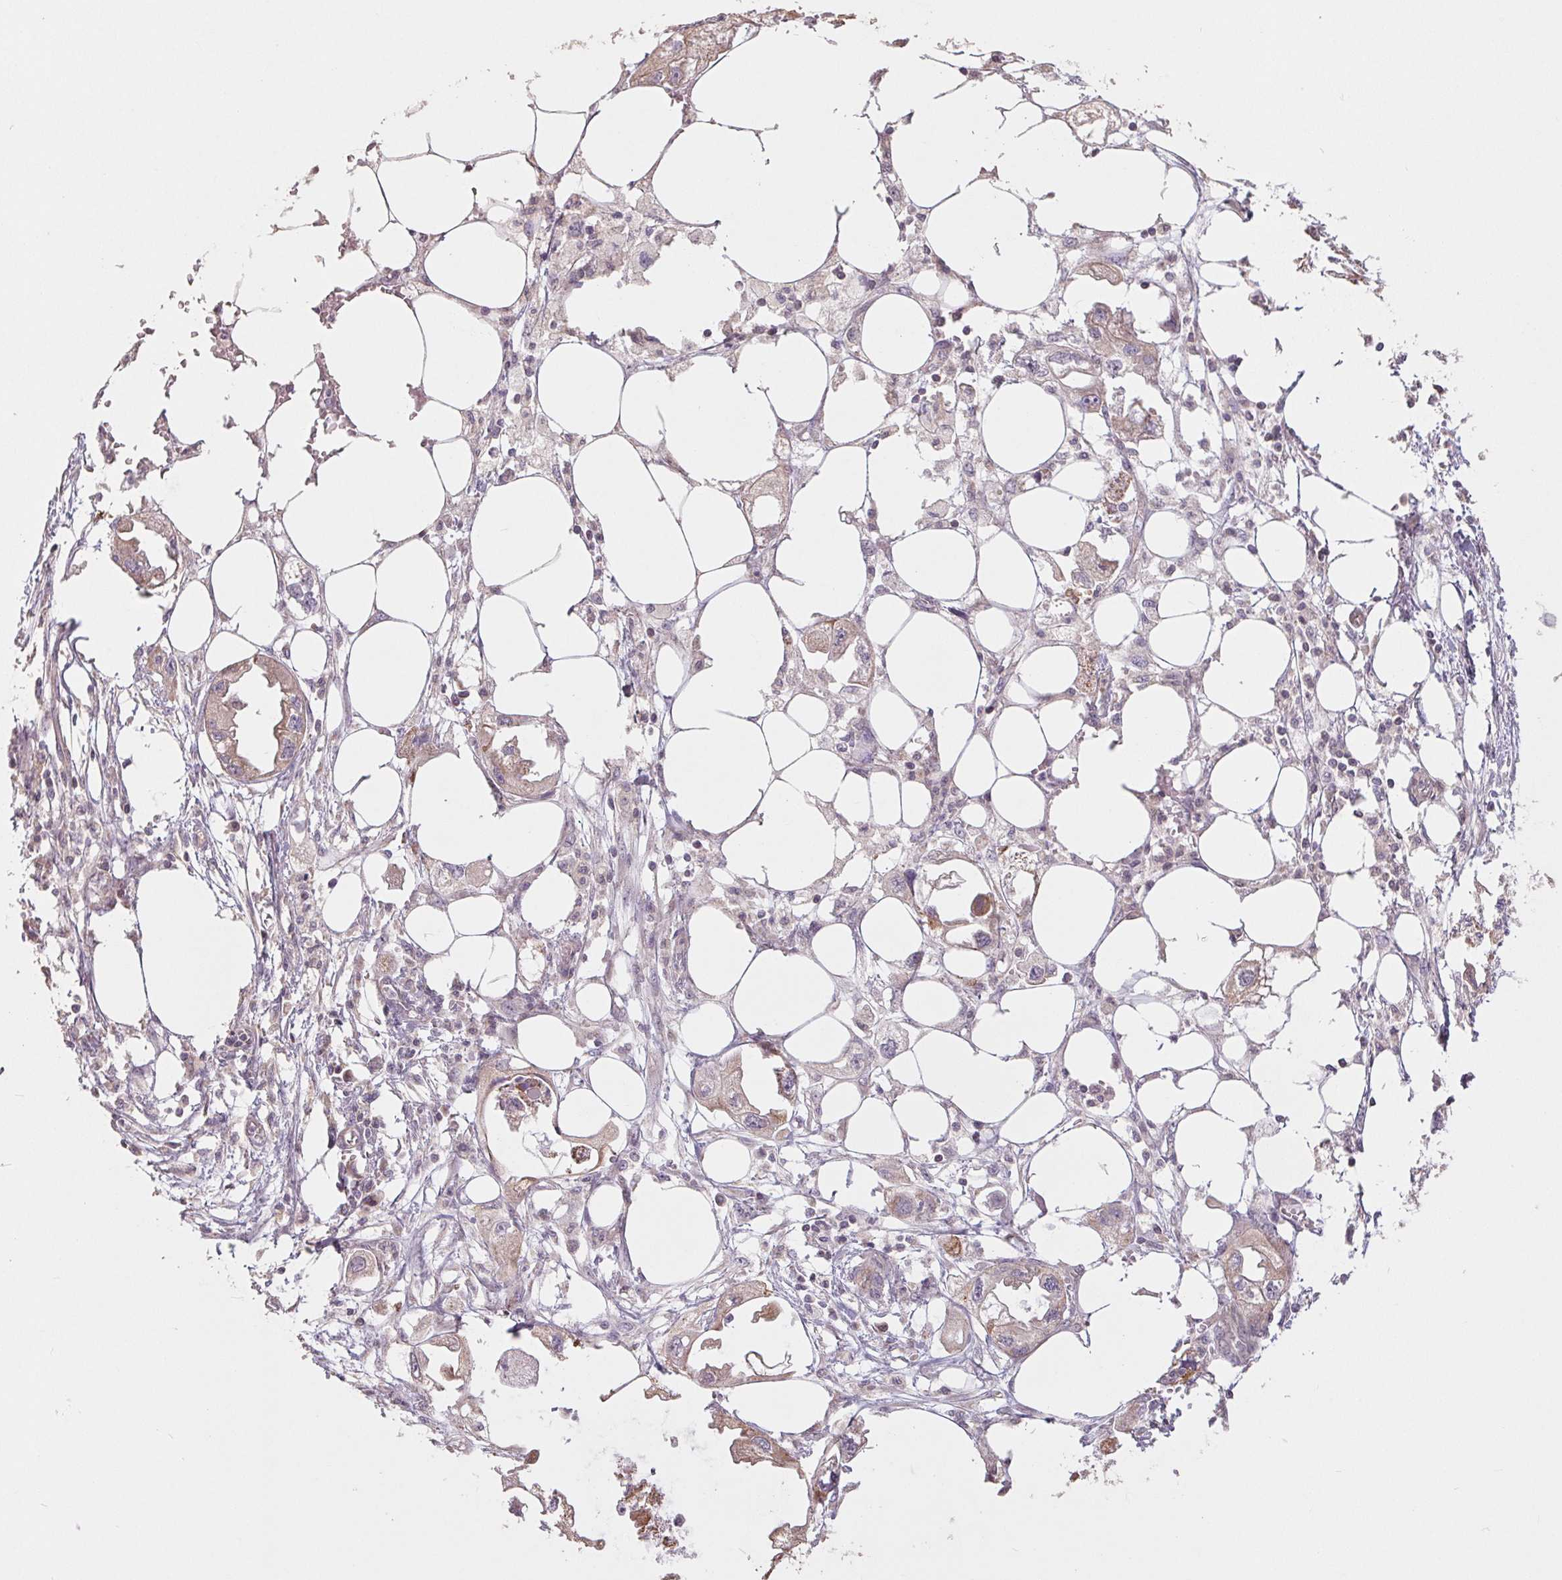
{"staining": {"intensity": "weak", "quantity": "<25%", "location": "cytoplasmic/membranous"}, "tissue": "endometrial cancer", "cell_type": "Tumor cells", "image_type": "cancer", "snomed": [{"axis": "morphology", "description": "Adenocarcinoma, NOS"}, {"axis": "morphology", "description": "Adenocarcinoma, metastatic, NOS"}, {"axis": "topography", "description": "Adipose tissue"}, {"axis": "topography", "description": "Endometrium"}], "caption": "High power microscopy photomicrograph of an immunohistochemistry image of endometrial cancer (metastatic adenocarcinoma), revealing no significant positivity in tumor cells. The staining is performed using DAB (3,3'-diaminobenzidine) brown chromogen with nuclei counter-stained in using hematoxylin.", "gene": "MAP3K5", "patient": {"sex": "female", "age": 67}}